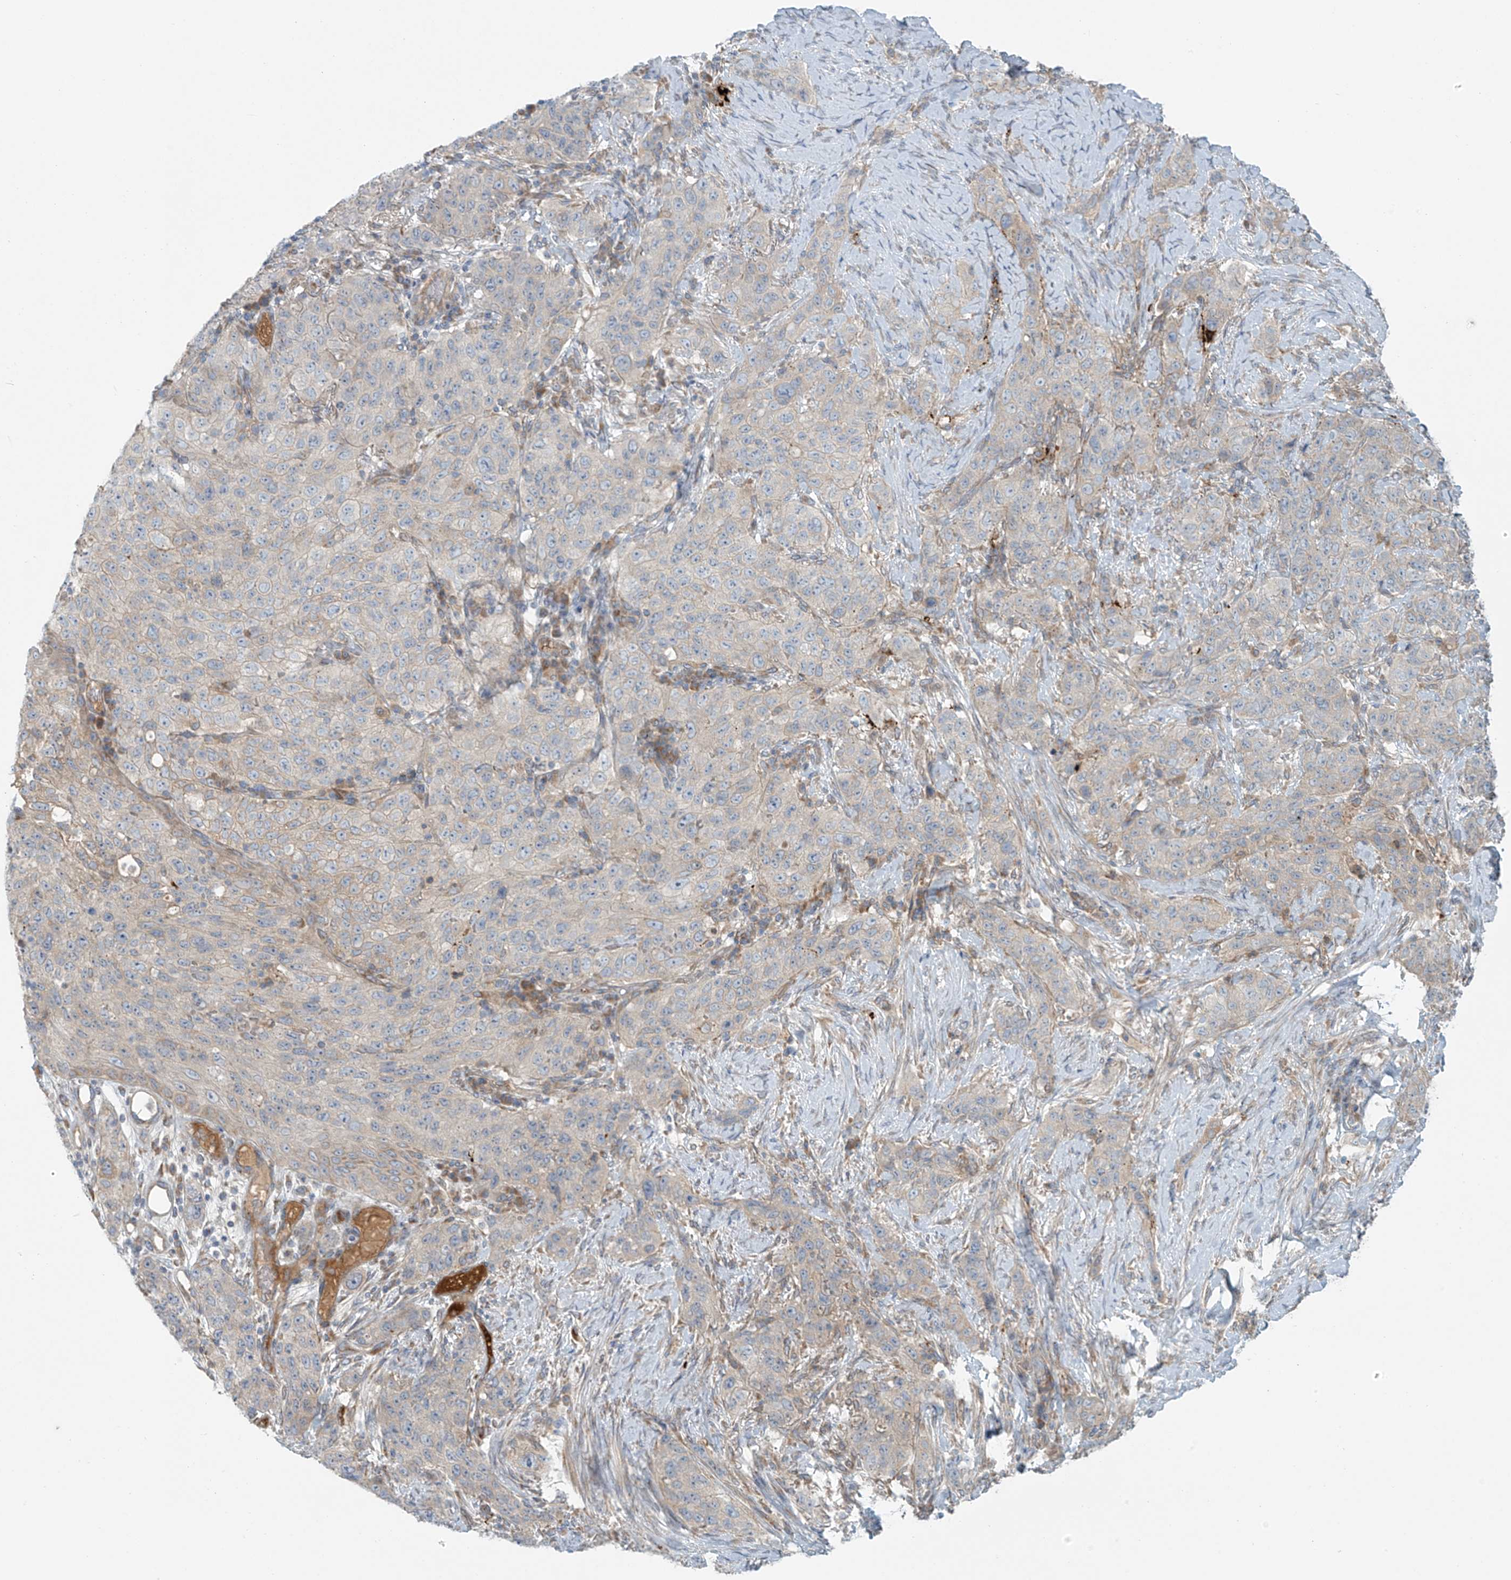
{"staining": {"intensity": "negative", "quantity": "none", "location": "none"}, "tissue": "stomach cancer", "cell_type": "Tumor cells", "image_type": "cancer", "snomed": [{"axis": "morphology", "description": "Adenocarcinoma, NOS"}, {"axis": "topography", "description": "Stomach"}], "caption": "This histopathology image is of stomach cancer (adenocarcinoma) stained with immunohistochemistry (IHC) to label a protein in brown with the nuclei are counter-stained blue. There is no expression in tumor cells. Nuclei are stained in blue.", "gene": "LZTS3", "patient": {"sex": "male", "age": 48}}